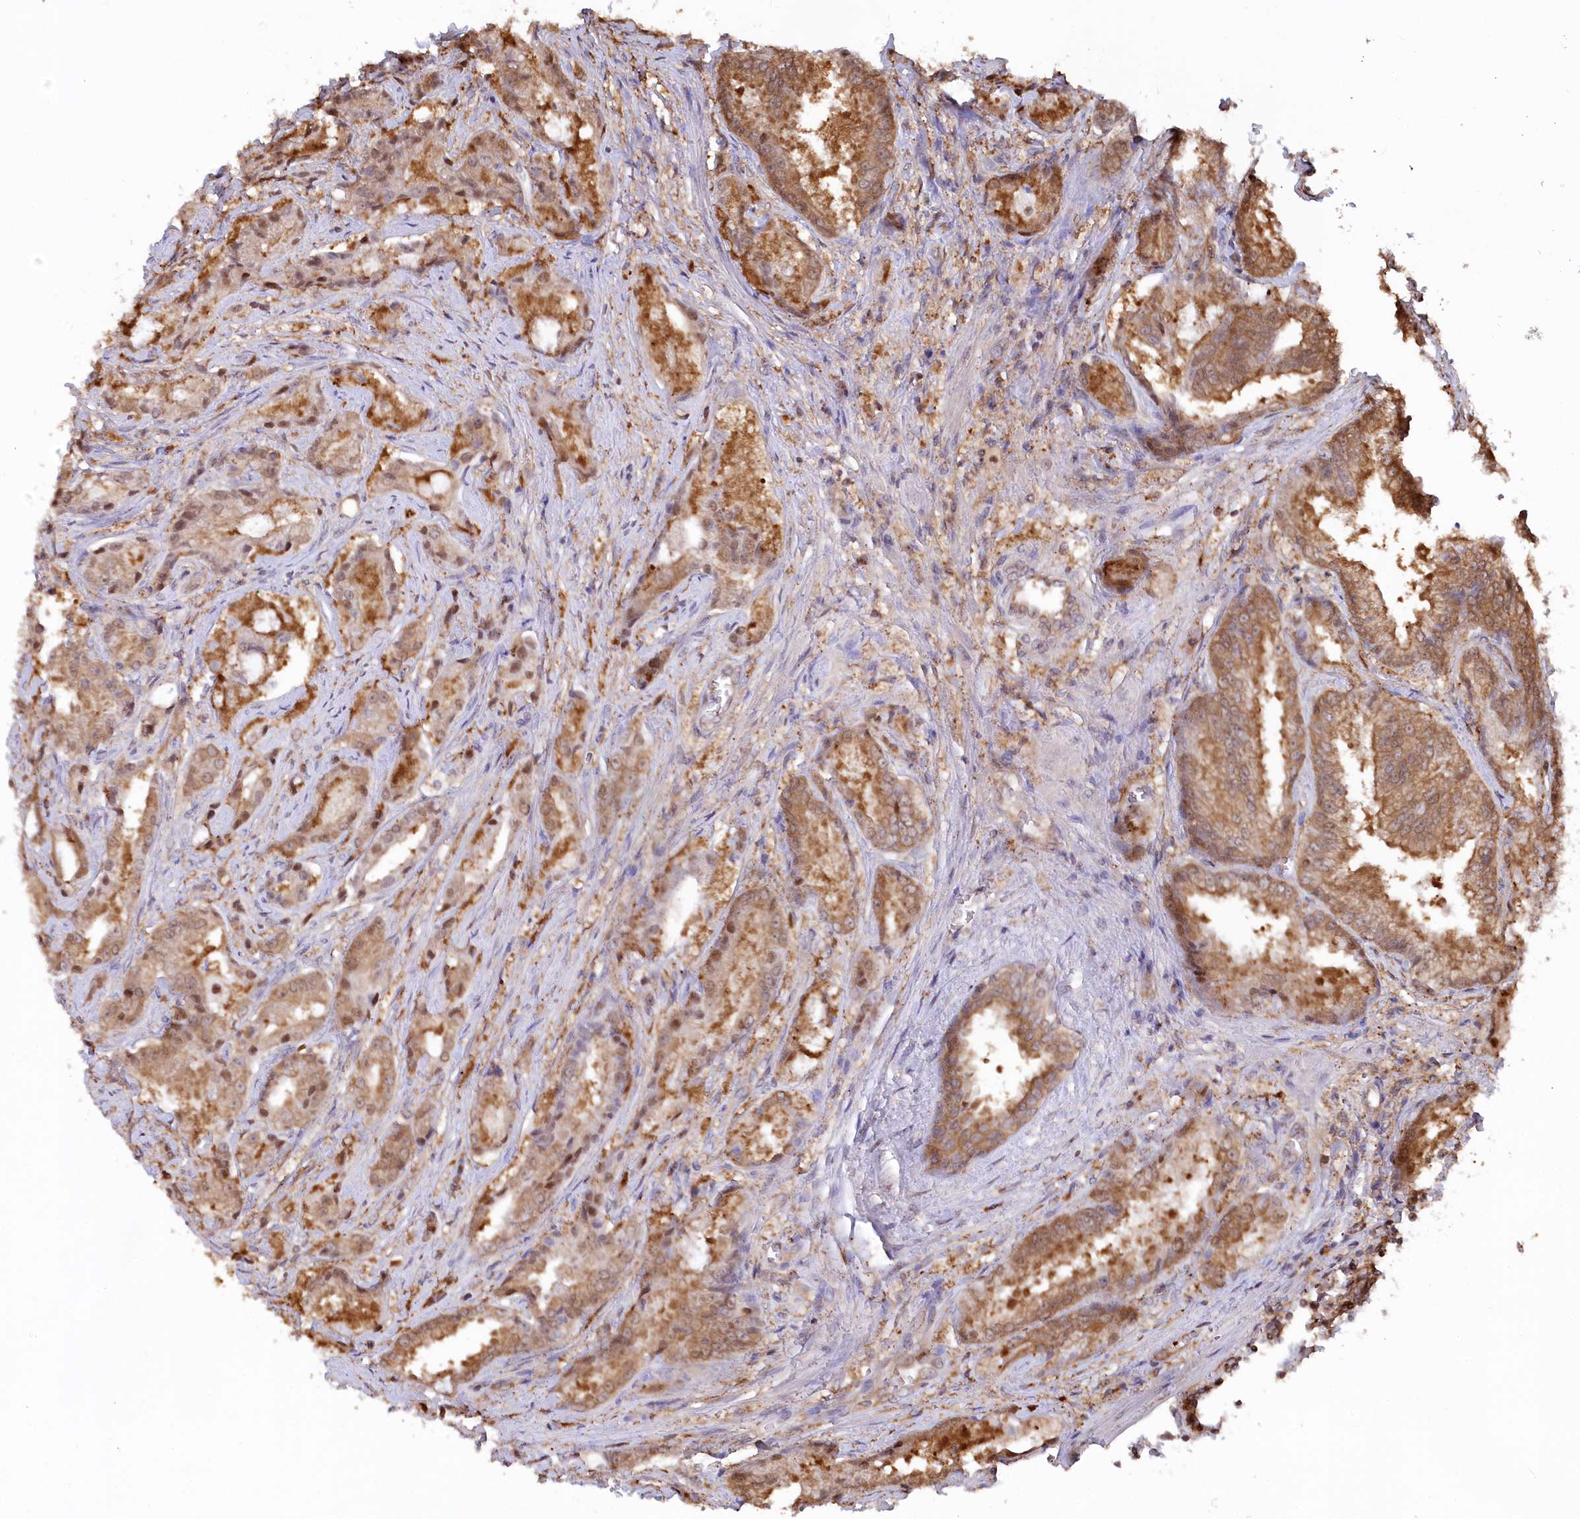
{"staining": {"intensity": "moderate", "quantity": ">75%", "location": "cytoplasmic/membranous"}, "tissue": "prostate cancer", "cell_type": "Tumor cells", "image_type": "cancer", "snomed": [{"axis": "morphology", "description": "Adenocarcinoma, High grade"}, {"axis": "topography", "description": "Prostate"}], "caption": "Protein staining of prostate cancer tissue shows moderate cytoplasmic/membranous positivity in about >75% of tumor cells.", "gene": "PSMA1", "patient": {"sex": "male", "age": 72}}